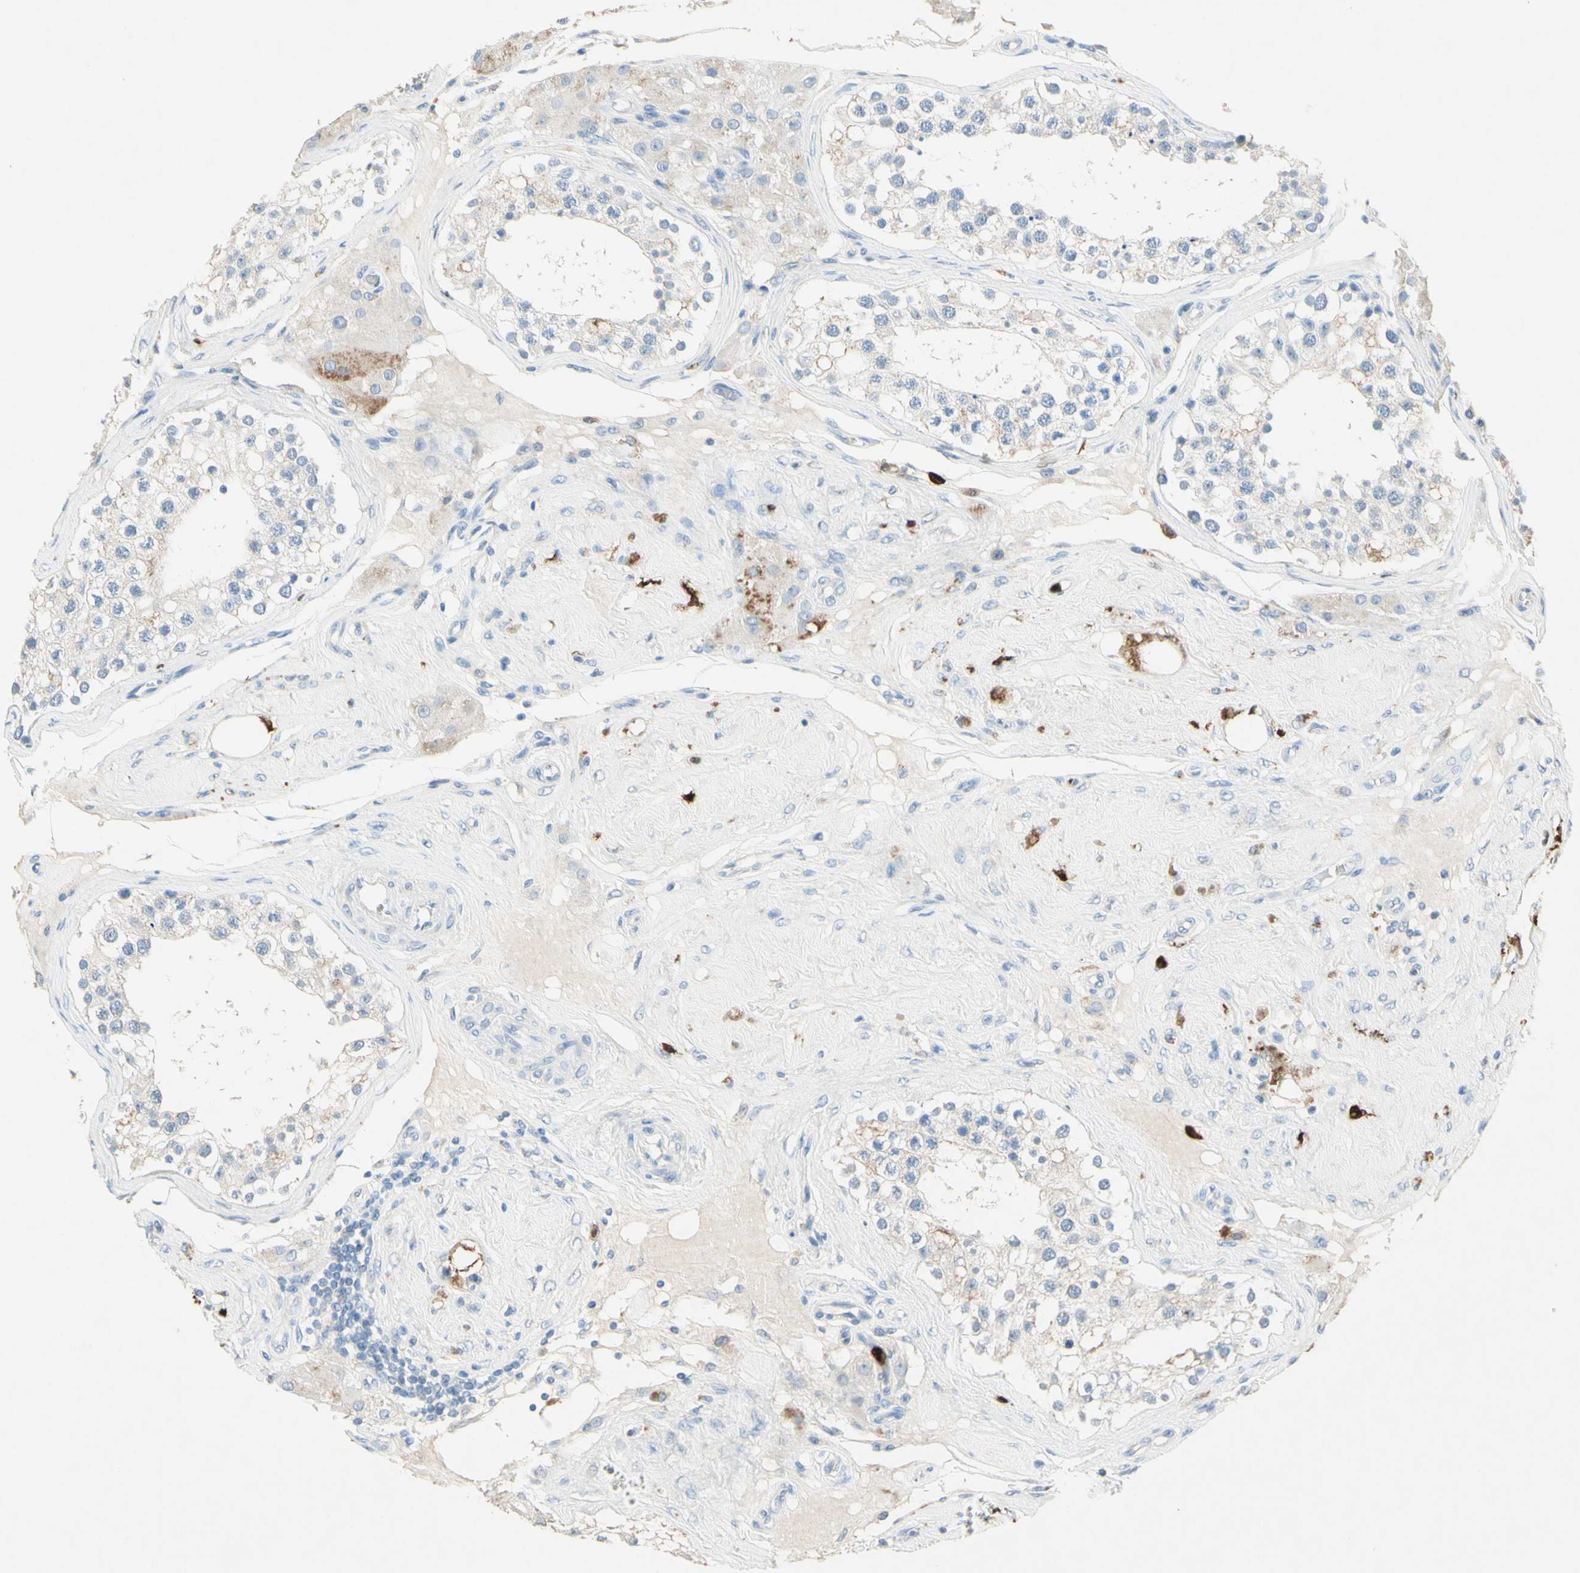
{"staining": {"intensity": "weak", "quantity": "<25%", "location": "cytoplasmic/membranous"}, "tissue": "testis", "cell_type": "Cells in seminiferous ducts", "image_type": "normal", "snomed": [{"axis": "morphology", "description": "Normal tissue, NOS"}, {"axis": "topography", "description": "Testis"}], "caption": "IHC micrograph of benign testis: human testis stained with DAB exhibits no significant protein positivity in cells in seminiferous ducts. (Stains: DAB (3,3'-diaminobenzidine) immunohistochemistry with hematoxylin counter stain, Microscopy: brightfield microscopy at high magnification).", "gene": "NFKBIZ", "patient": {"sex": "male", "age": 68}}